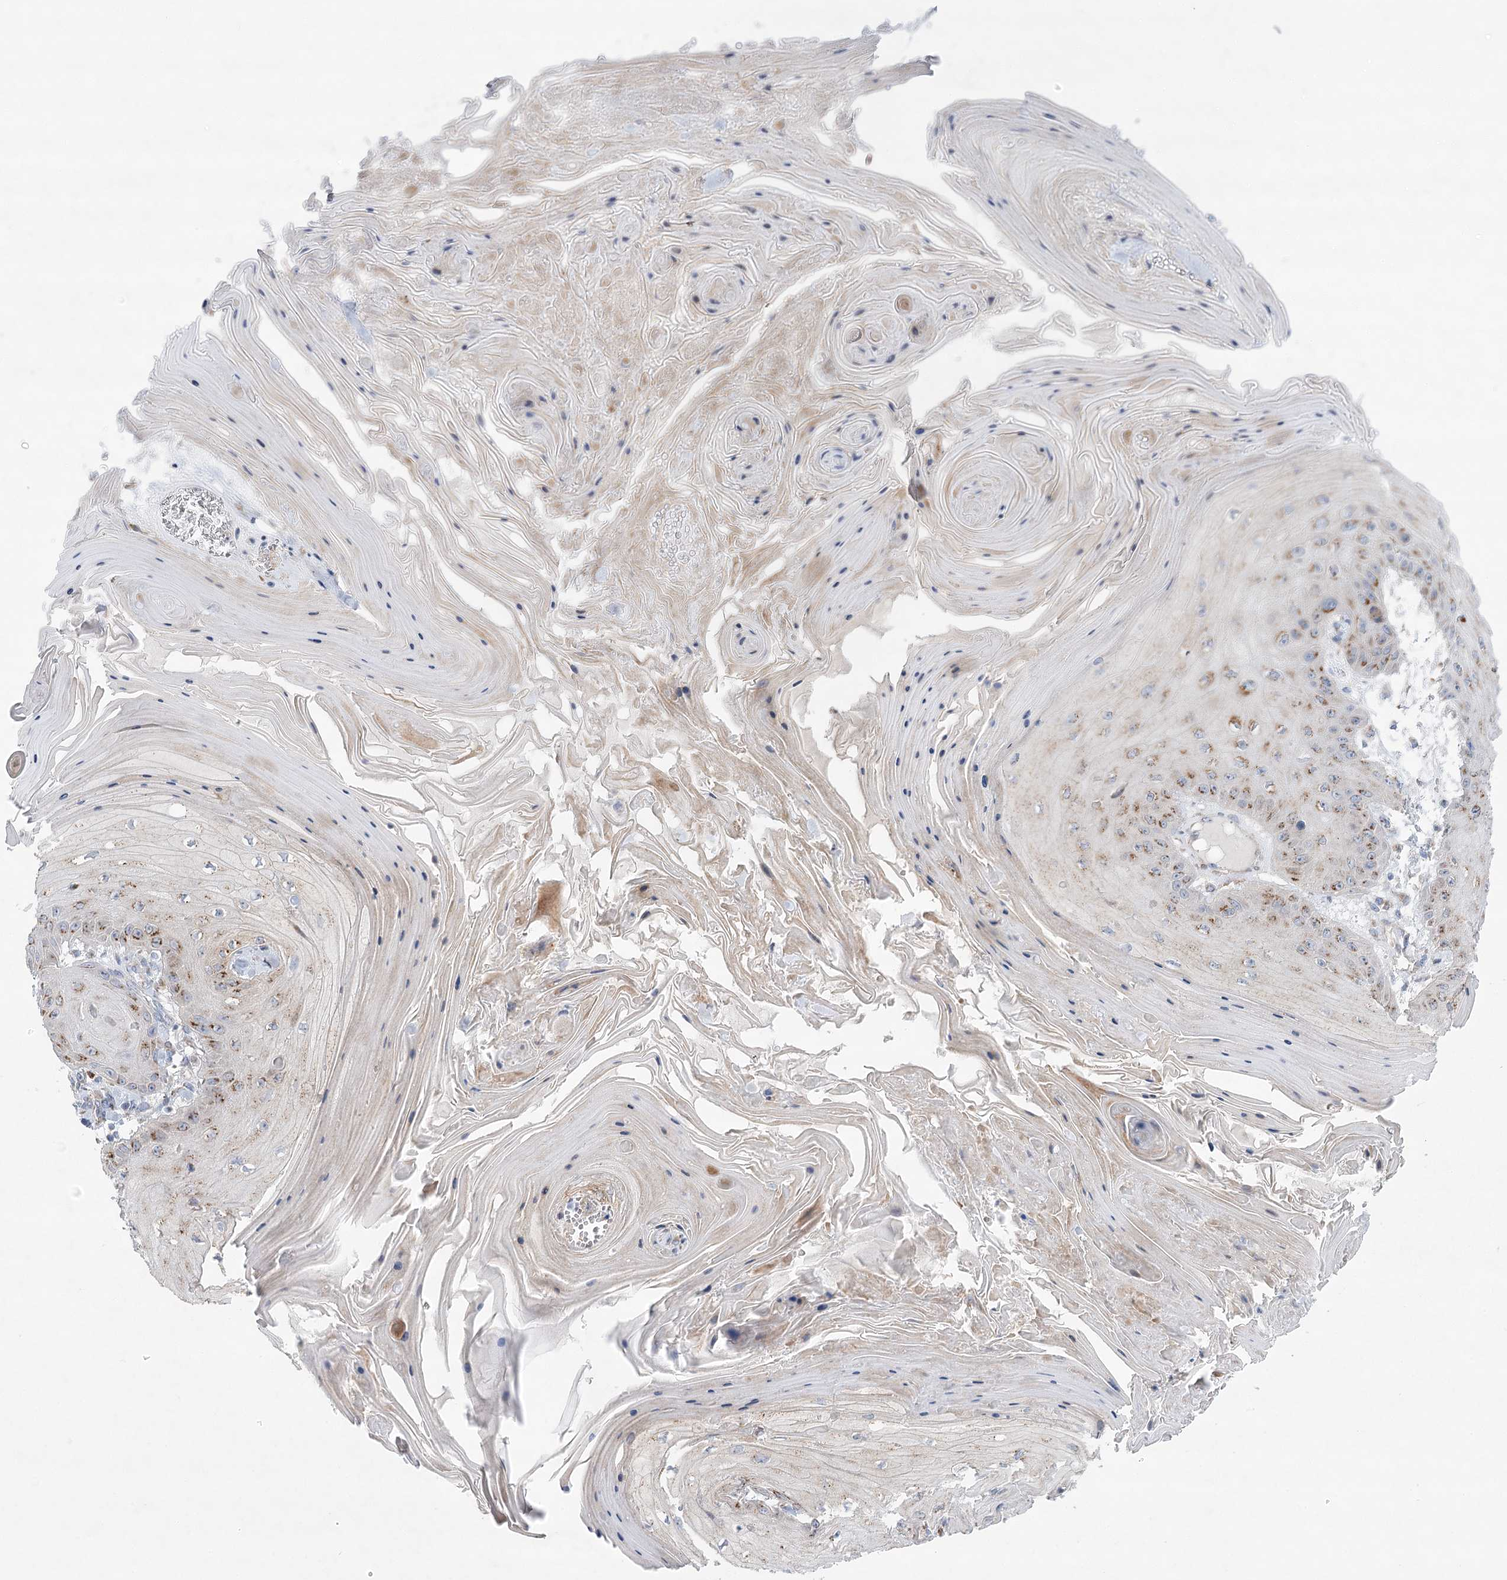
{"staining": {"intensity": "moderate", "quantity": ">75%", "location": "cytoplasmic/membranous"}, "tissue": "skin cancer", "cell_type": "Tumor cells", "image_type": "cancer", "snomed": [{"axis": "morphology", "description": "Squamous cell carcinoma, NOS"}, {"axis": "topography", "description": "Skin"}], "caption": "The image demonstrates staining of skin cancer (squamous cell carcinoma), revealing moderate cytoplasmic/membranous protein positivity (brown color) within tumor cells.", "gene": "NME7", "patient": {"sex": "male", "age": 74}}